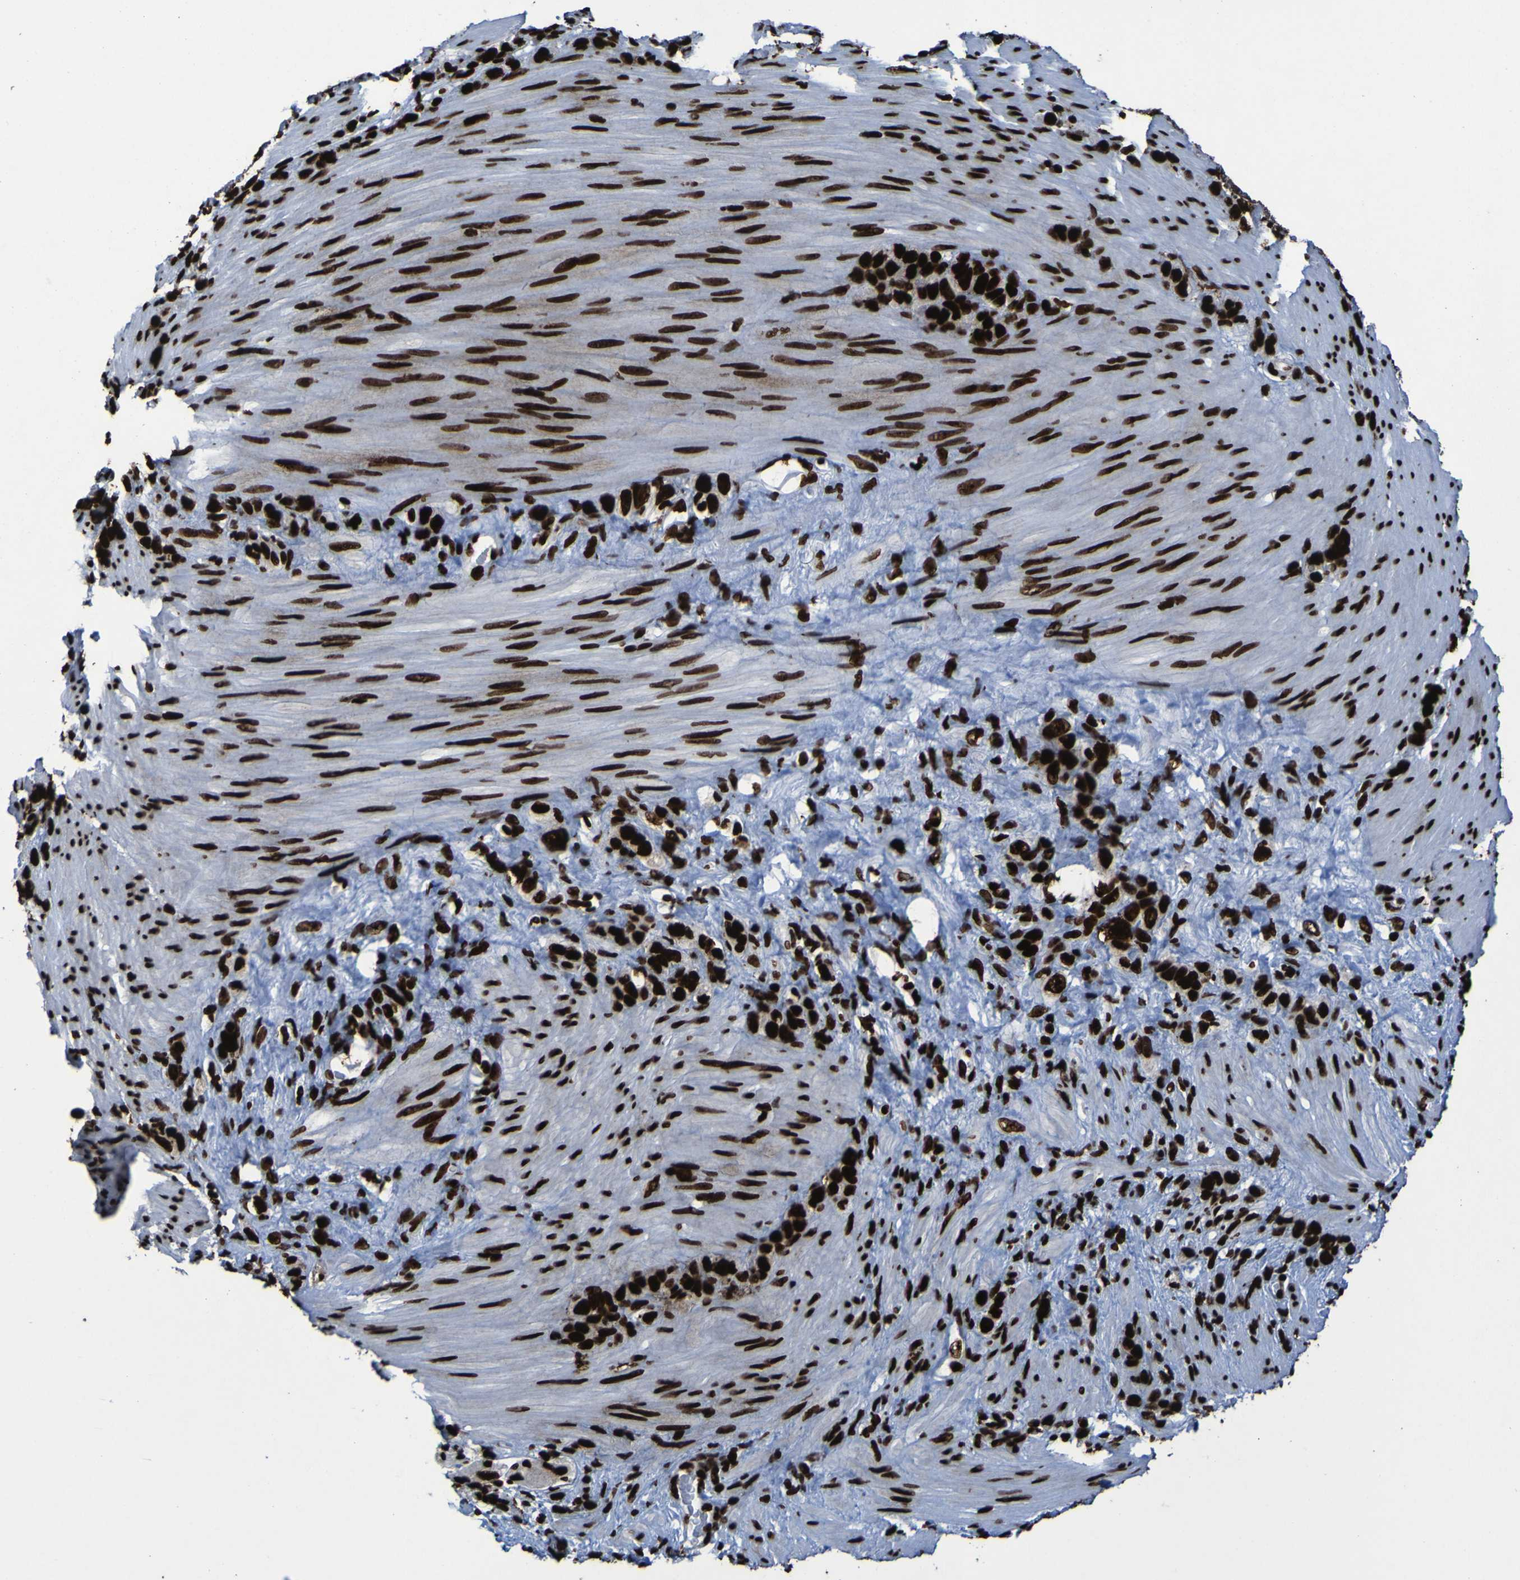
{"staining": {"intensity": "strong", "quantity": ">75%", "location": "nuclear"}, "tissue": "stomach cancer", "cell_type": "Tumor cells", "image_type": "cancer", "snomed": [{"axis": "morphology", "description": "Adenocarcinoma, NOS"}, {"axis": "morphology", "description": "Adenocarcinoma, High grade"}, {"axis": "topography", "description": "Stomach, upper"}, {"axis": "topography", "description": "Stomach, lower"}], "caption": "Tumor cells display high levels of strong nuclear positivity in approximately >75% of cells in human adenocarcinoma (high-grade) (stomach).", "gene": "NPM1", "patient": {"sex": "female", "age": 65}}